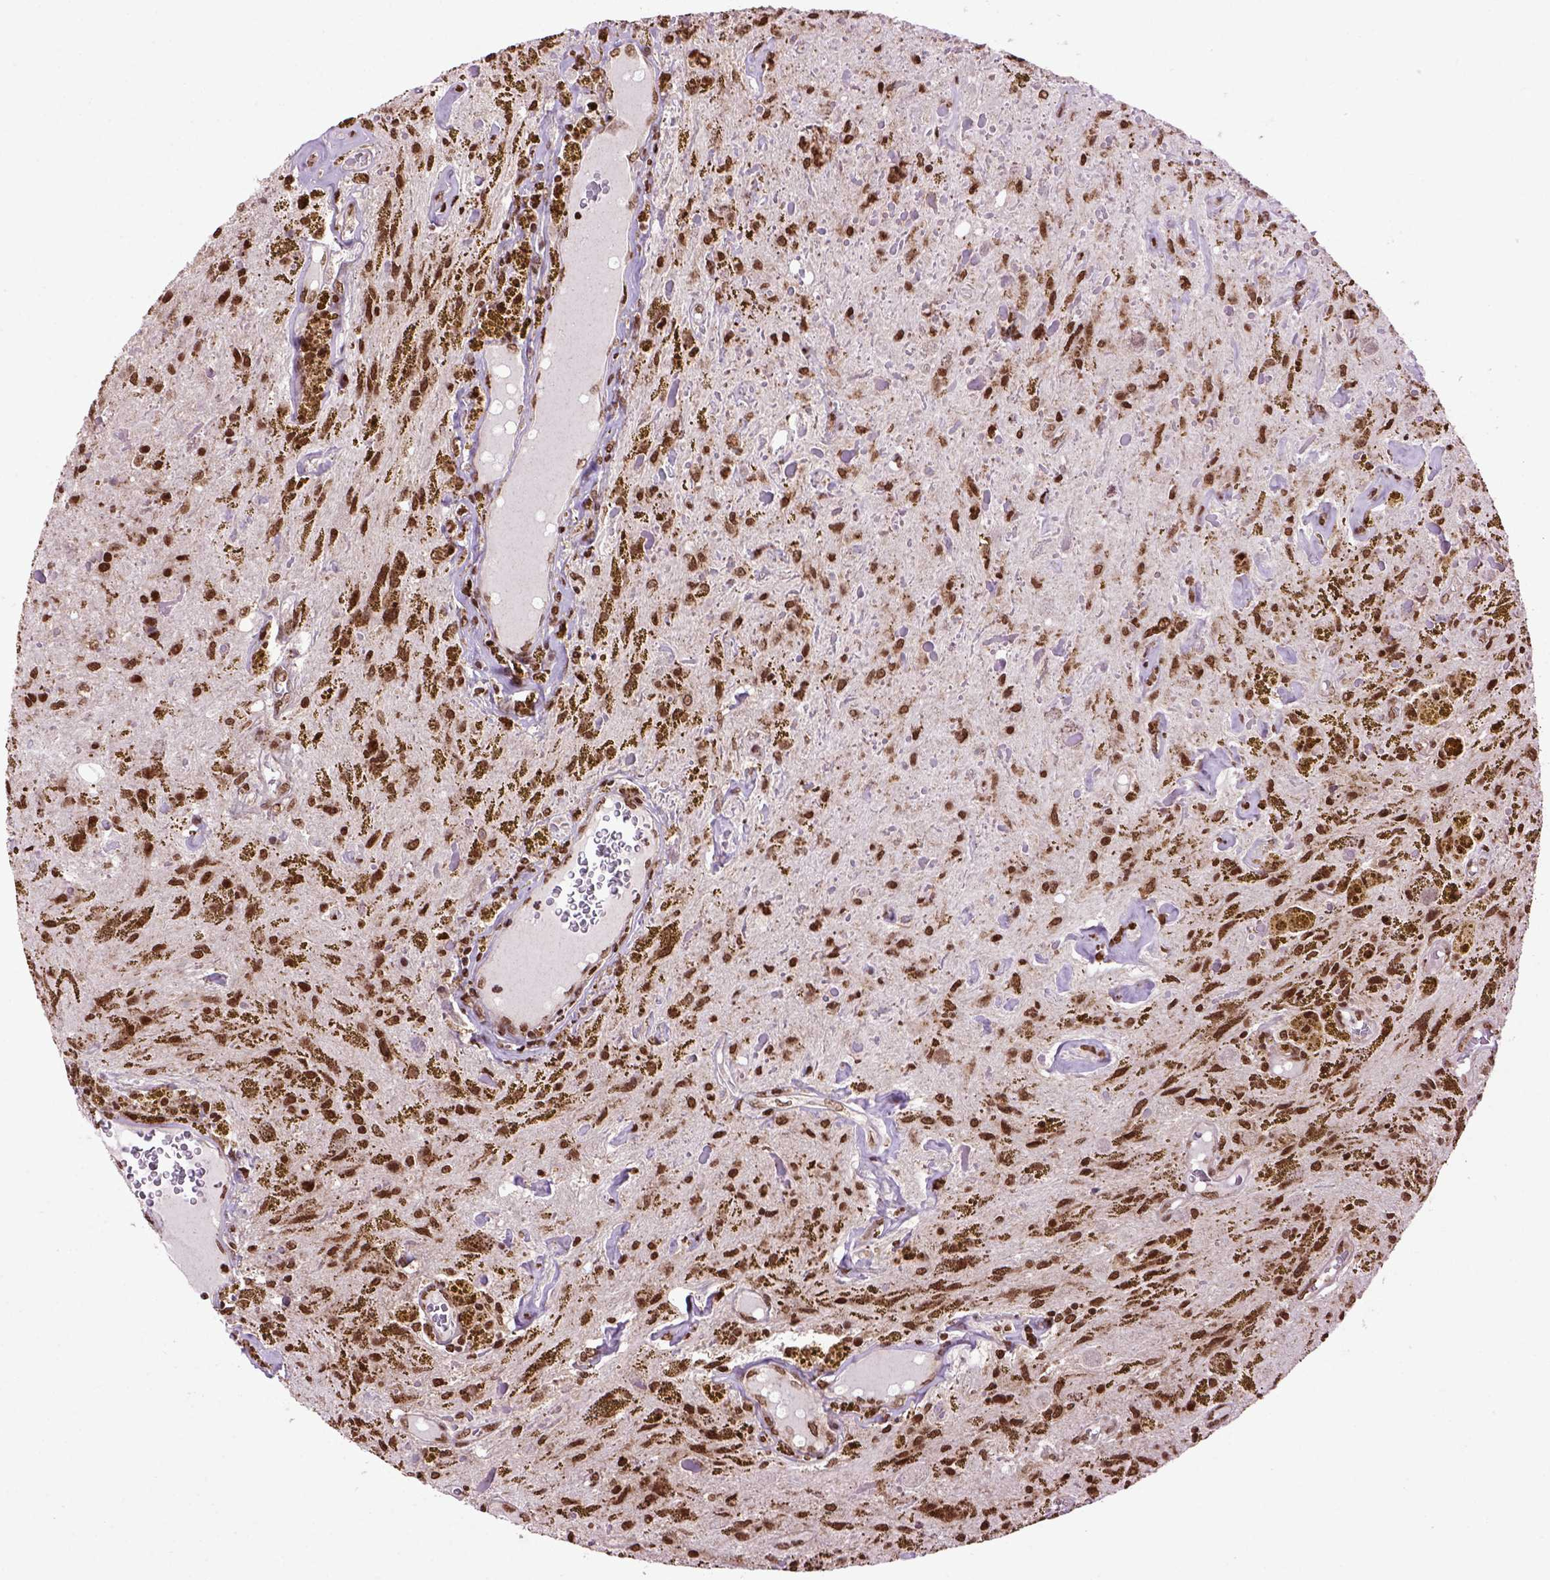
{"staining": {"intensity": "strong", "quantity": ">75%", "location": "nuclear"}, "tissue": "glioma", "cell_type": "Tumor cells", "image_type": "cancer", "snomed": [{"axis": "morphology", "description": "Glioma, malignant, Low grade"}, {"axis": "topography", "description": "Cerebellum"}], "caption": "High-power microscopy captured an IHC photomicrograph of glioma, revealing strong nuclear positivity in about >75% of tumor cells.", "gene": "CELF1", "patient": {"sex": "female", "age": 14}}